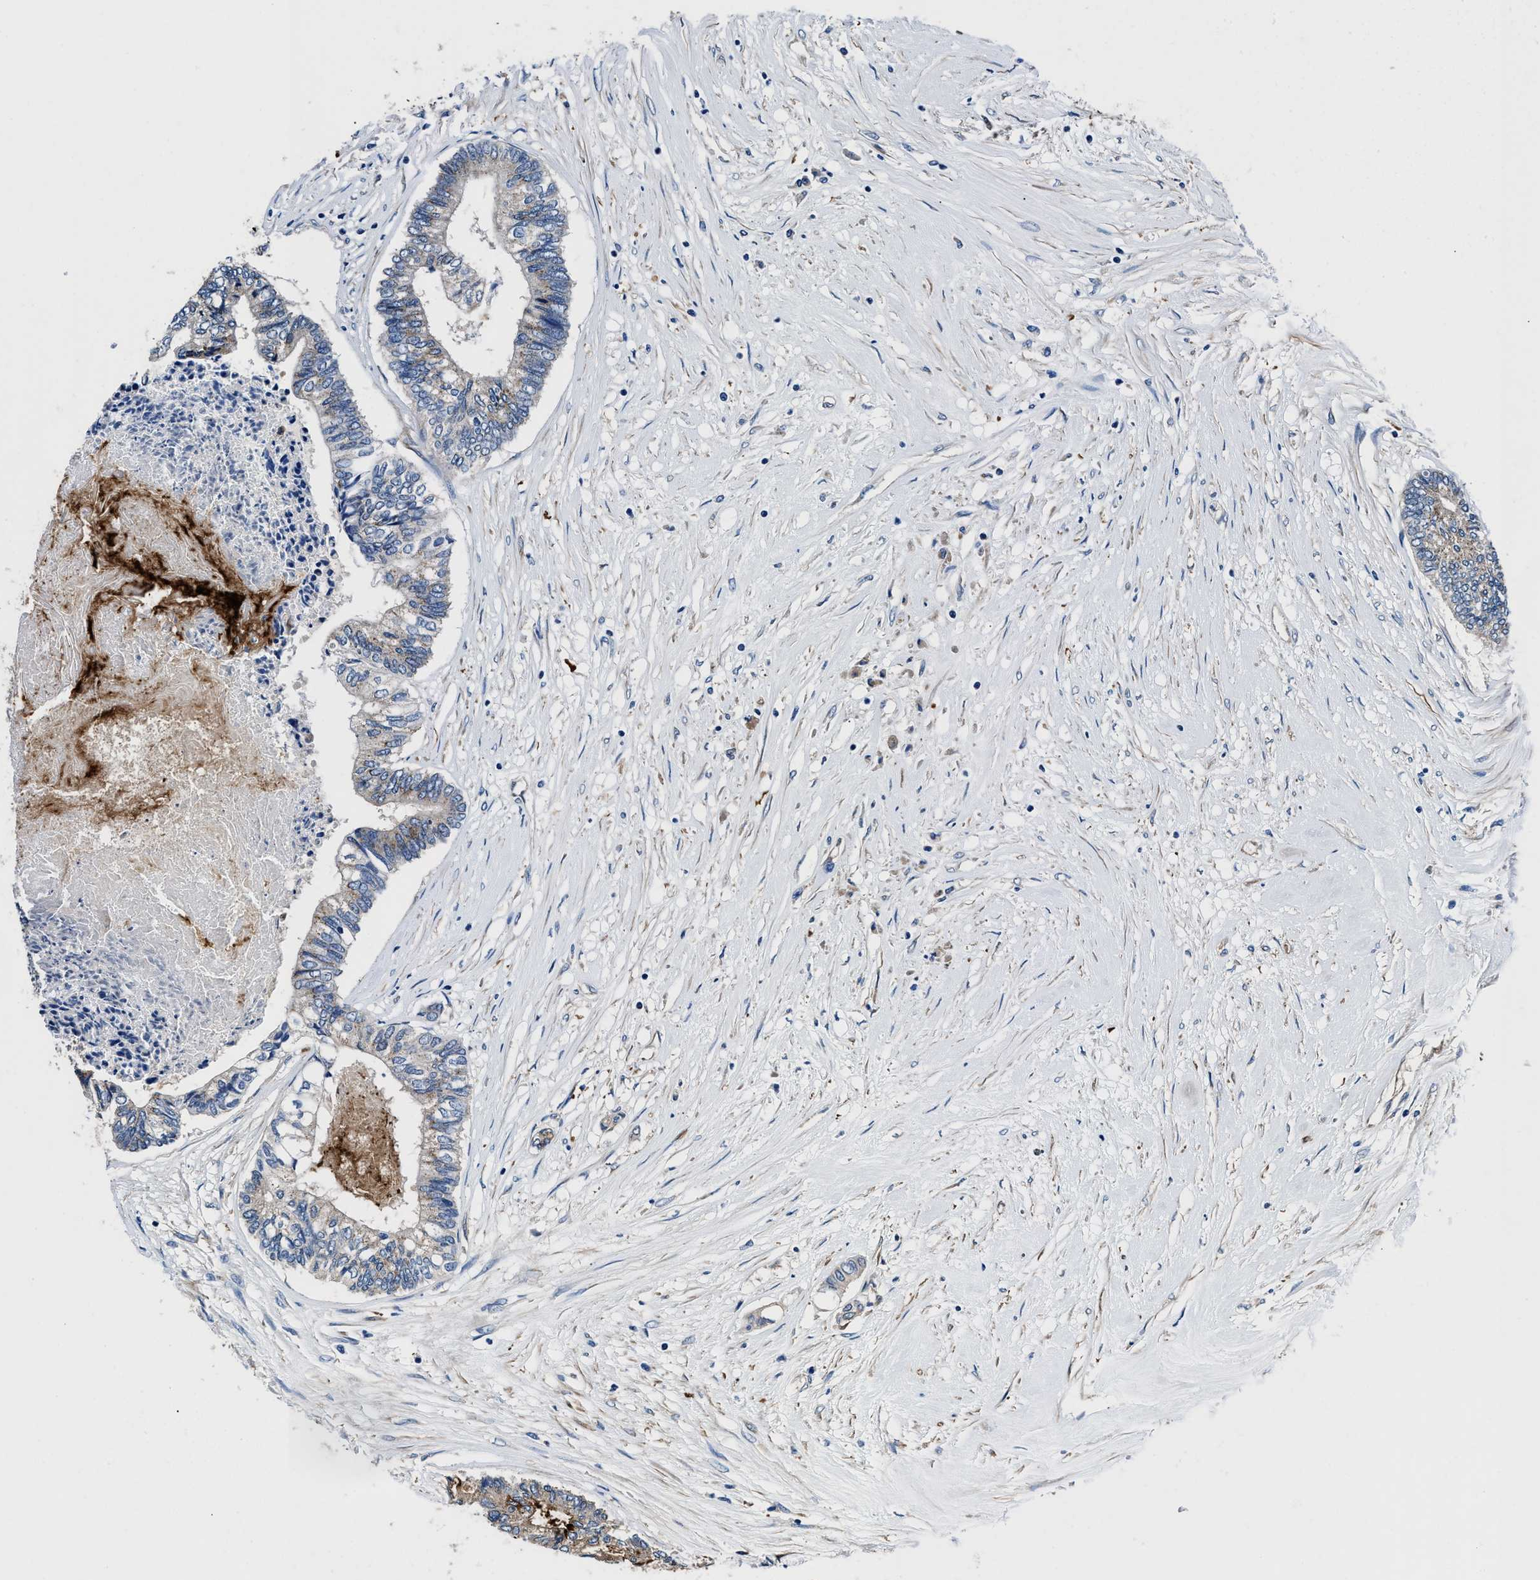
{"staining": {"intensity": "weak", "quantity": "25%-75%", "location": "cytoplasmic/membranous"}, "tissue": "colorectal cancer", "cell_type": "Tumor cells", "image_type": "cancer", "snomed": [{"axis": "morphology", "description": "Adenocarcinoma, NOS"}, {"axis": "topography", "description": "Rectum"}], "caption": "A photomicrograph of human adenocarcinoma (colorectal) stained for a protein shows weak cytoplasmic/membranous brown staining in tumor cells.", "gene": "NEU1", "patient": {"sex": "male", "age": 63}}